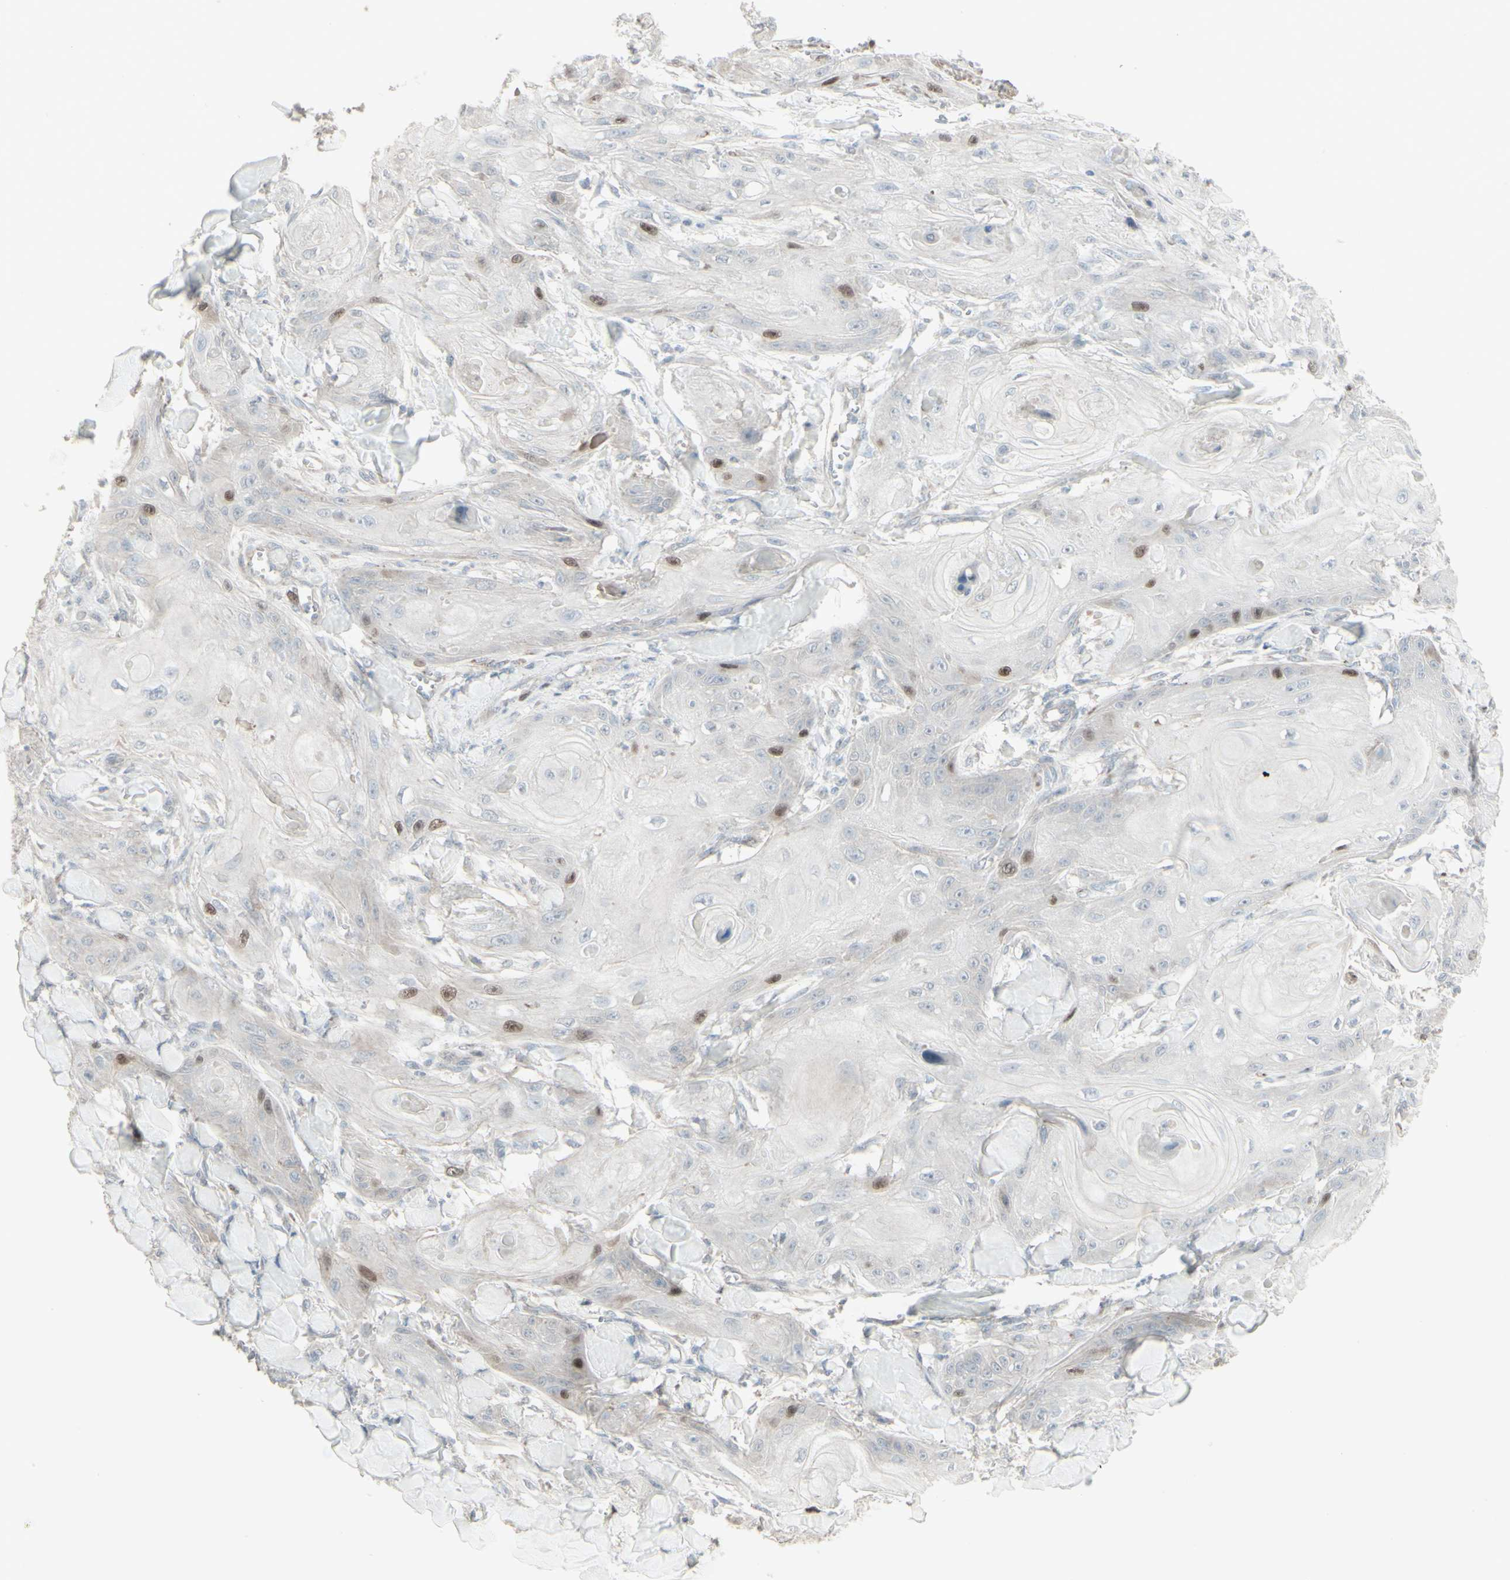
{"staining": {"intensity": "moderate", "quantity": "<25%", "location": "nuclear"}, "tissue": "skin cancer", "cell_type": "Tumor cells", "image_type": "cancer", "snomed": [{"axis": "morphology", "description": "Squamous cell carcinoma, NOS"}, {"axis": "topography", "description": "Skin"}], "caption": "The histopathology image exhibits immunohistochemical staining of skin cancer (squamous cell carcinoma). There is moderate nuclear expression is present in approximately <25% of tumor cells.", "gene": "GMNN", "patient": {"sex": "male", "age": 74}}